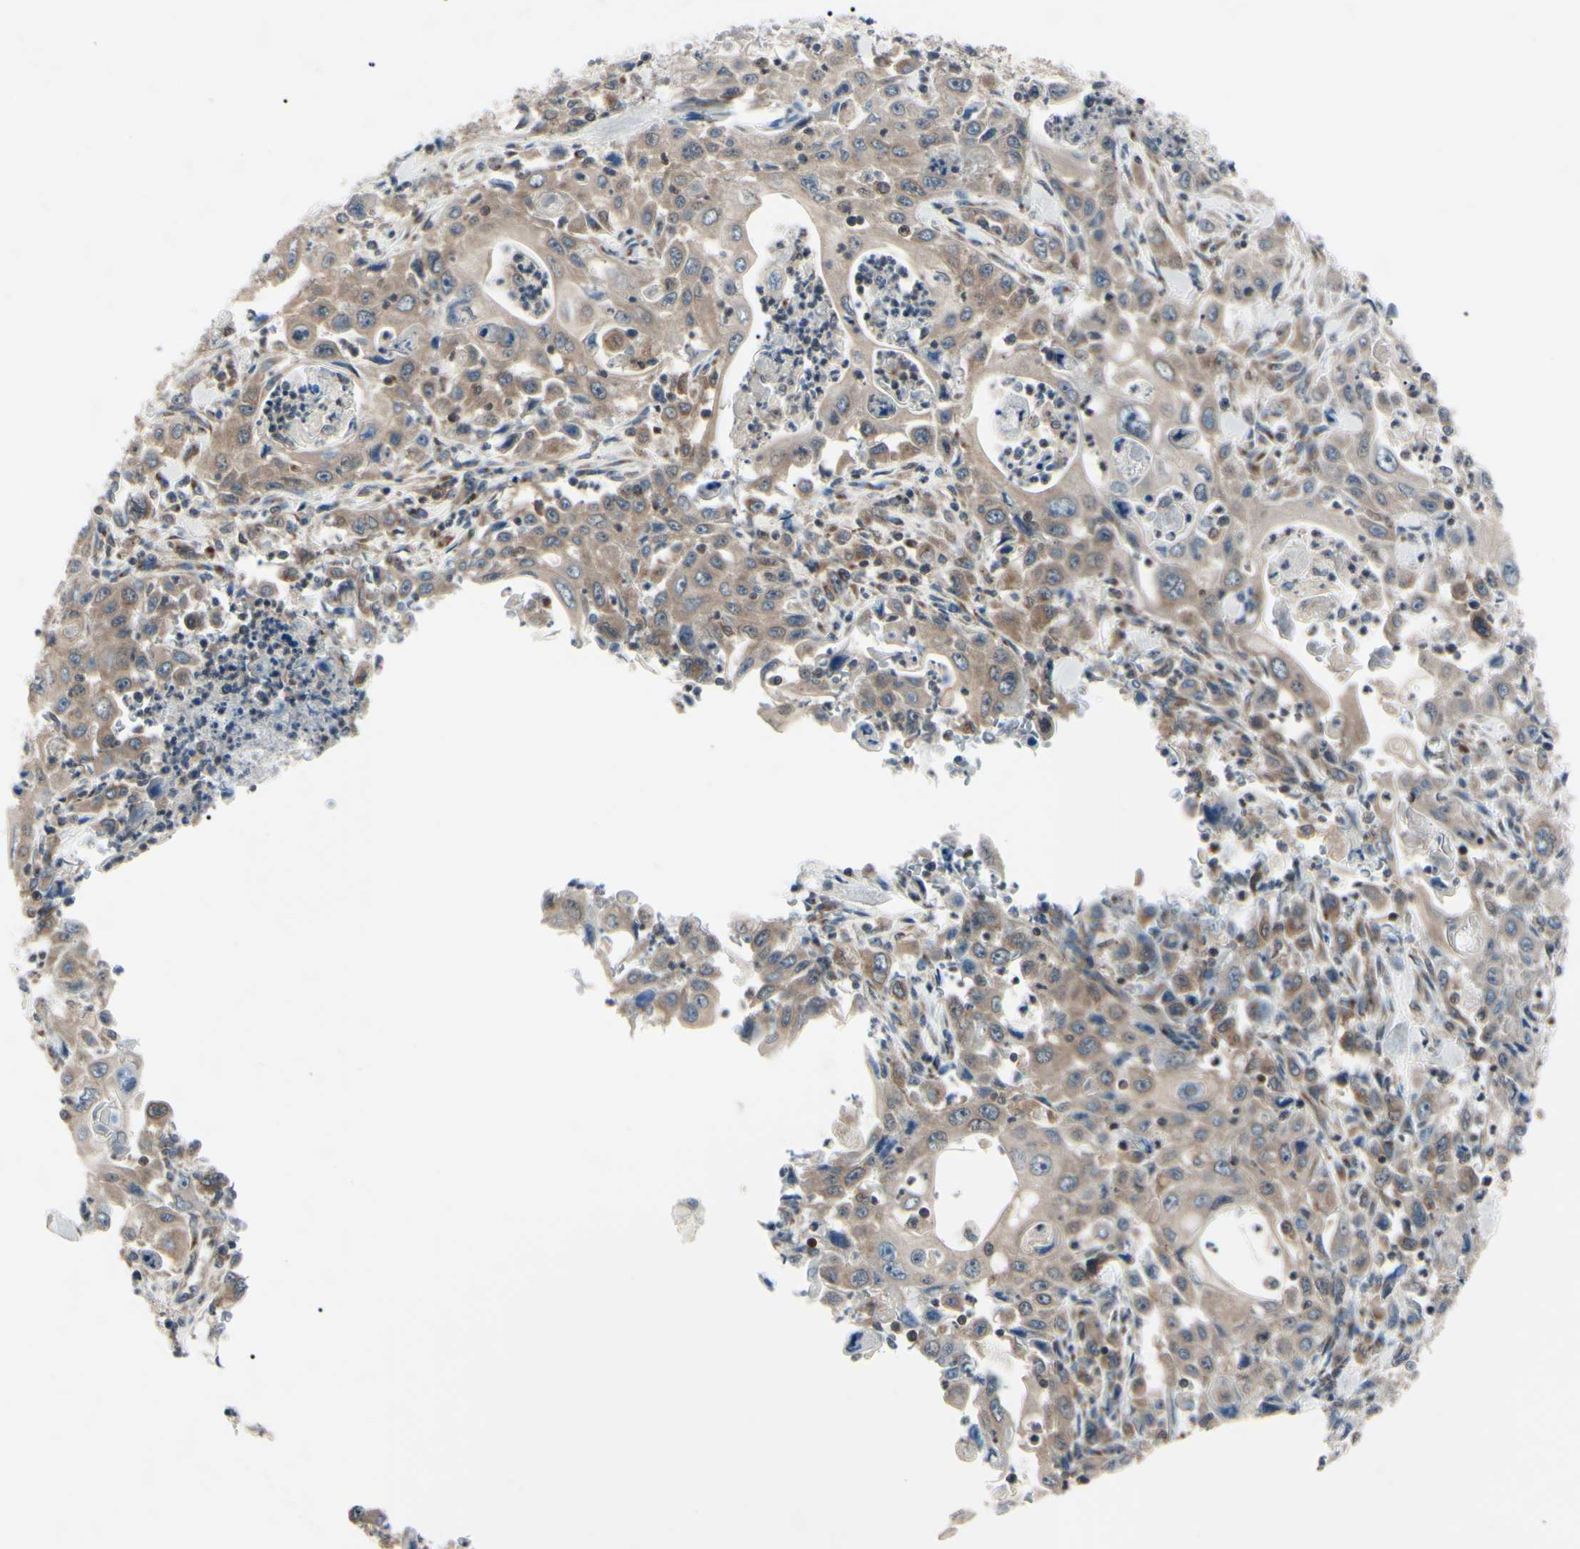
{"staining": {"intensity": "moderate", "quantity": "25%-75%", "location": "cytoplasmic/membranous"}, "tissue": "pancreatic cancer", "cell_type": "Tumor cells", "image_type": "cancer", "snomed": [{"axis": "morphology", "description": "Adenocarcinoma, NOS"}, {"axis": "topography", "description": "Pancreas"}], "caption": "High-power microscopy captured an IHC micrograph of pancreatic cancer, revealing moderate cytoplasmic/membranous positivity in approximately 25%-75% of tumor cells. Nuclei are stained in blue.", "gene": "MAPRE1", "patient": {"sex": "male", "age": 70}}